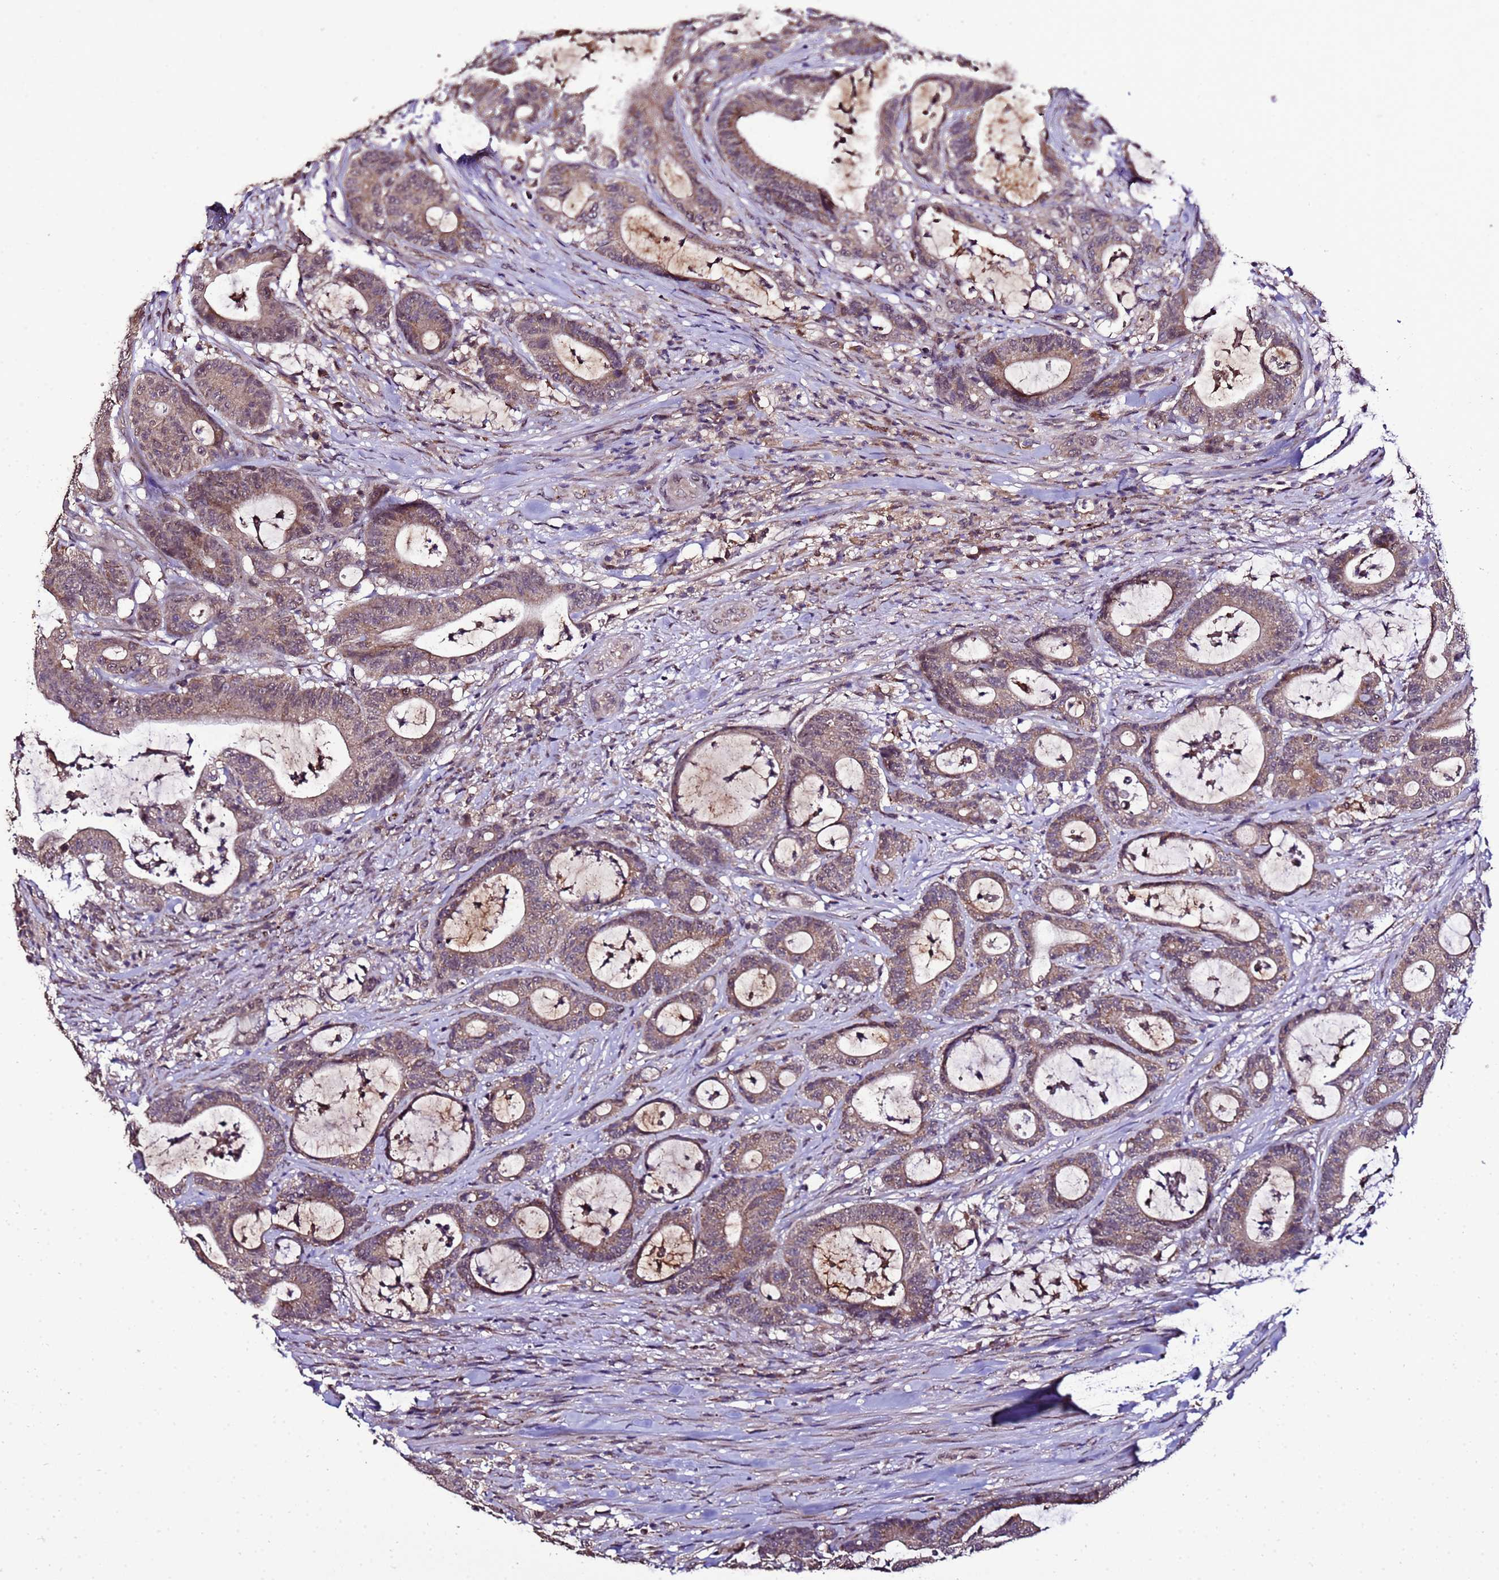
{"staining": {"intensity": "moderate", "quantity": ">75%", "location": "cytoplasmic/membranous"}, "tissue": "colorectal cancer", "cell_type": "Tumor cells", "image_type": "cancer", "snomed": [{"axis": "morphology", "description": "Adenocarcinoma, NOS"}, {"axis": "topography", "description": "Colon"}], "caption": "This is a photomicrograph of immunohistochemistry staining of adenocarcinoma (colorectal), which shows moderate positivity in the cytoplasmic/membranous of tumor cells.", "gene": "ZNF329", "patient": {"sex": "female", "age": 84}}